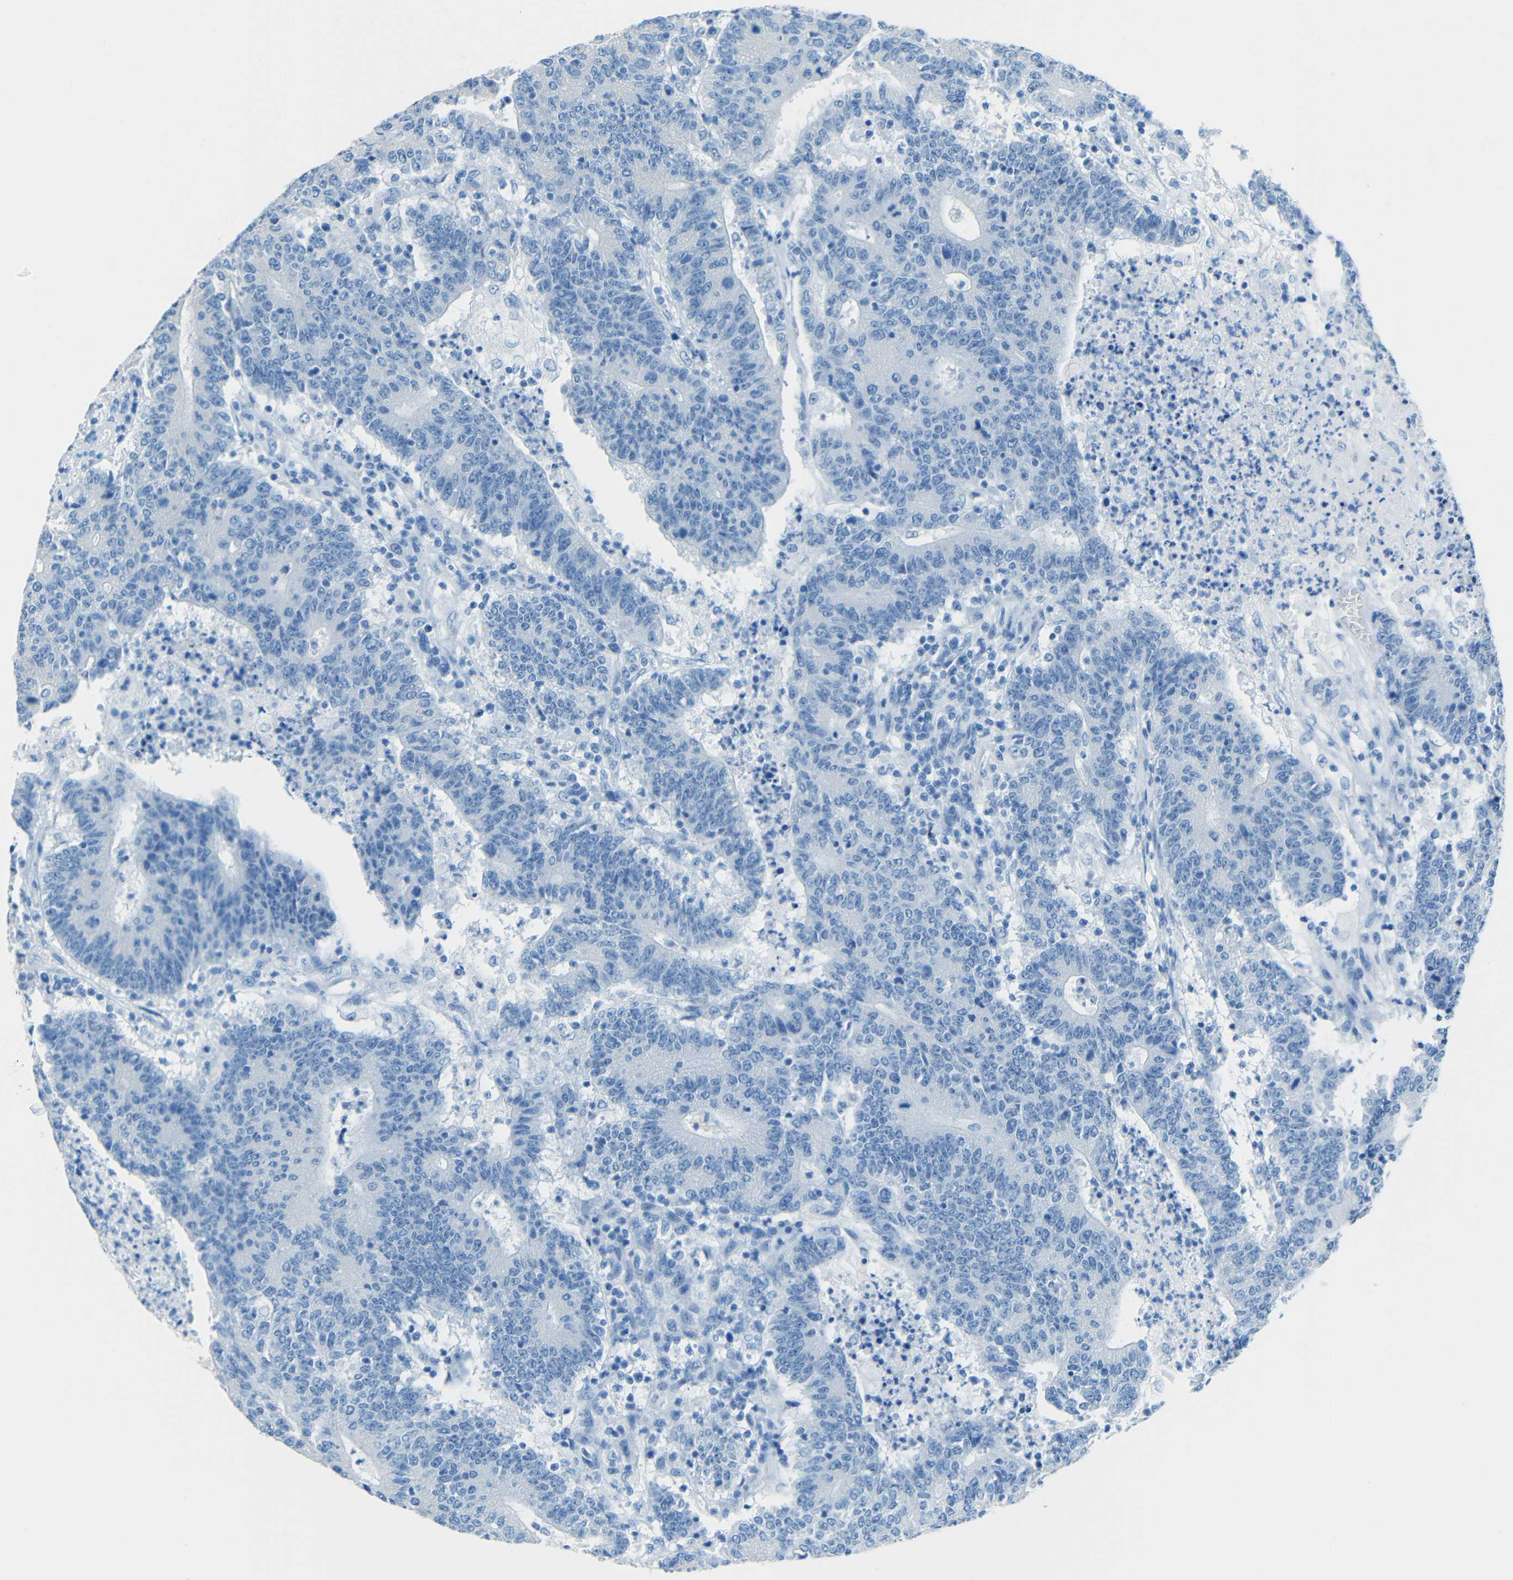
{"staining": {"intensity": "negative", "quantity": "none", "location": "none"}, "tissue": "colorectal cancer", "cell_type": "Tumor cells", "image_type": "cancer", "snomed": [{"axis": "morphology", "description": "Normal tissue, NOS"}, {"axis": "morphology", "description": "Adenocarcinoma, NOS"}, {"axis": "topography", "description": "Colon"}], "caption": "An image of human adenocarcinoma (colorectal) is negative for staining in tumor cells. The staining is performed using DAB (3,3'-diaminobenzidine) brown chromogen with nuclei counter-stained in using hematoxylin.", "gene": "TUBB4B", "patient": {"sex": "female", "age": 75}}